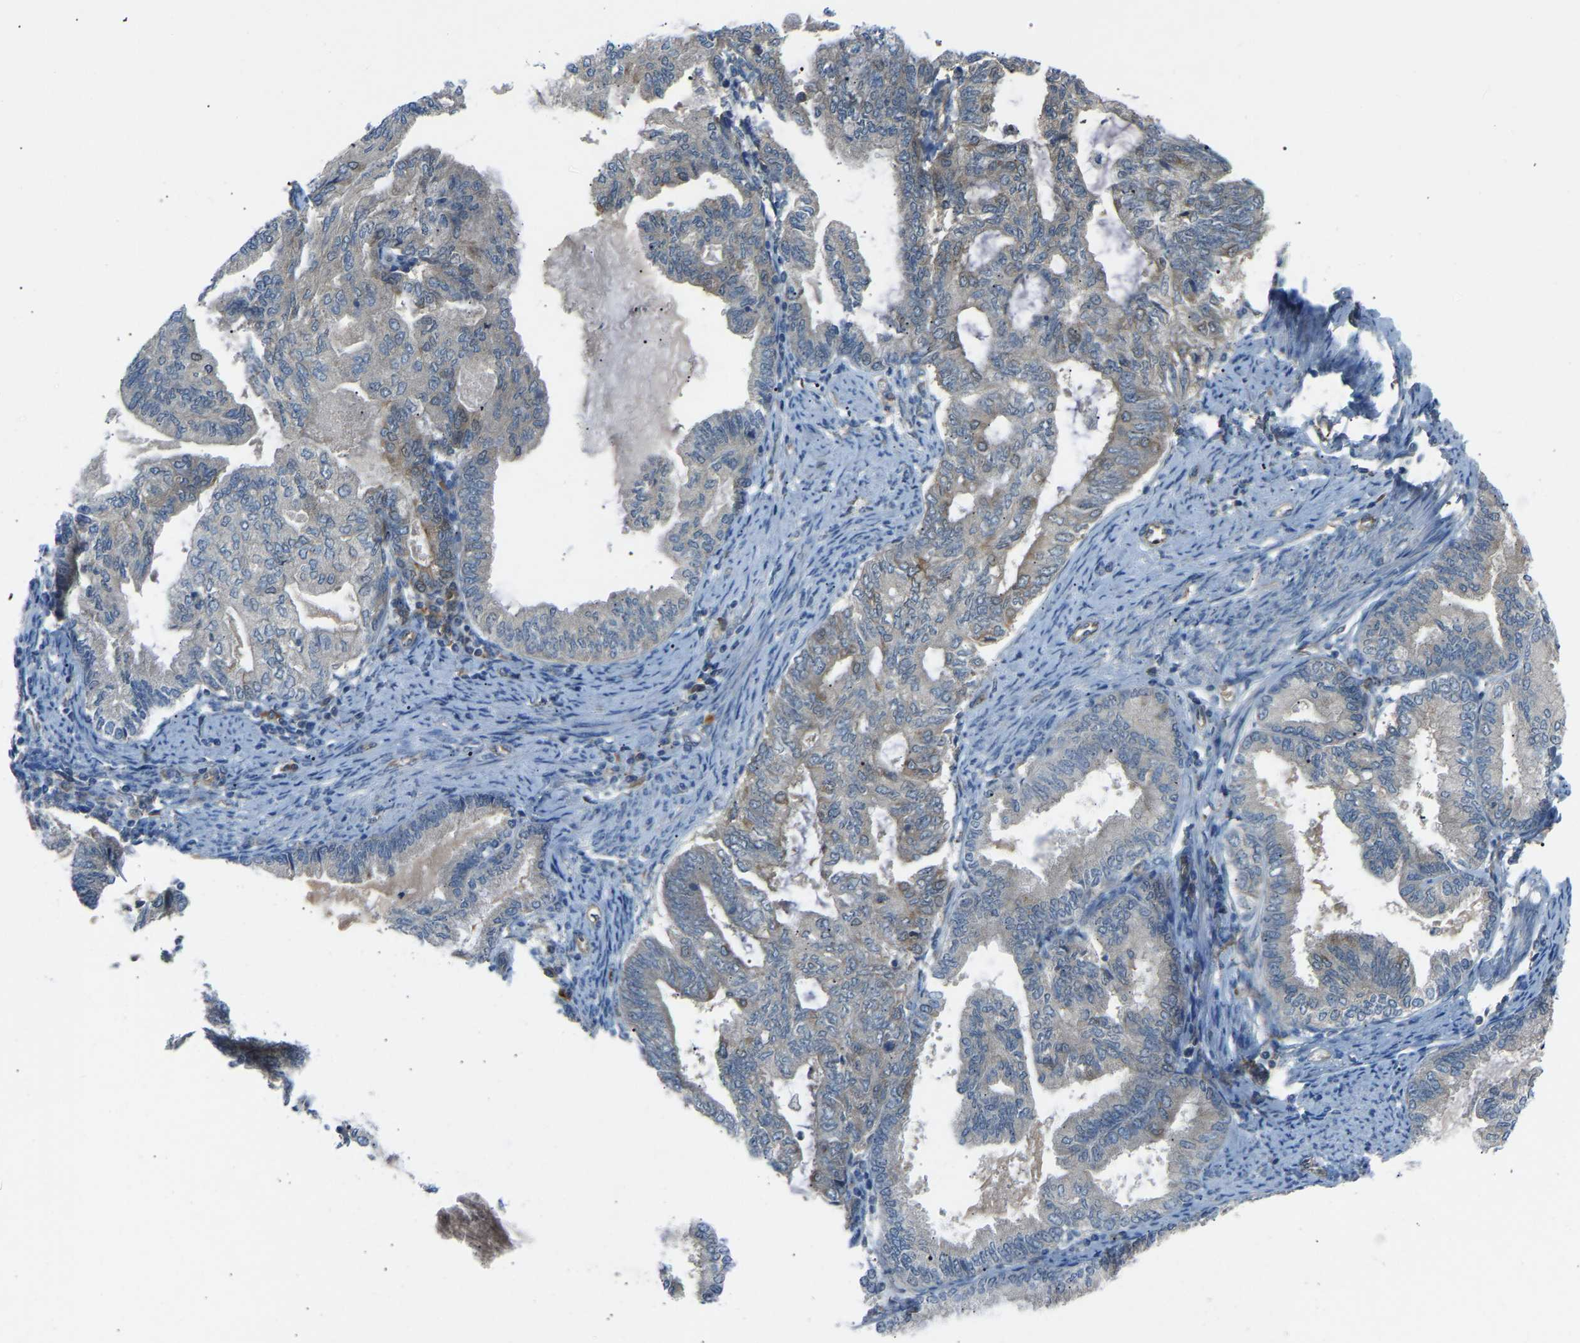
{"staining": {"intensity": "negative", "quantity": "none", "location": "none"}, "tissue": "endometrial cancer", "cell_type": "Tumor cells", "image_type": "cancer", "snomed": [{"axis": "morphology", "description": "Adenocarcinoma, NOS"}, {"axis": "topography", "description": "Endometrium"}], "caption": "High power microscopy micrograph of an immunohistochemistry (IHC) photomicrograph of endometrial cancer (adenocarcinoma), revealing no significant positivity in tumor cells. (DAB (3,3'-diaminobenzidine) IHC, high magnification).", "gene": "GAS2L1", "patient": {"sex": "female", "age": 86}}